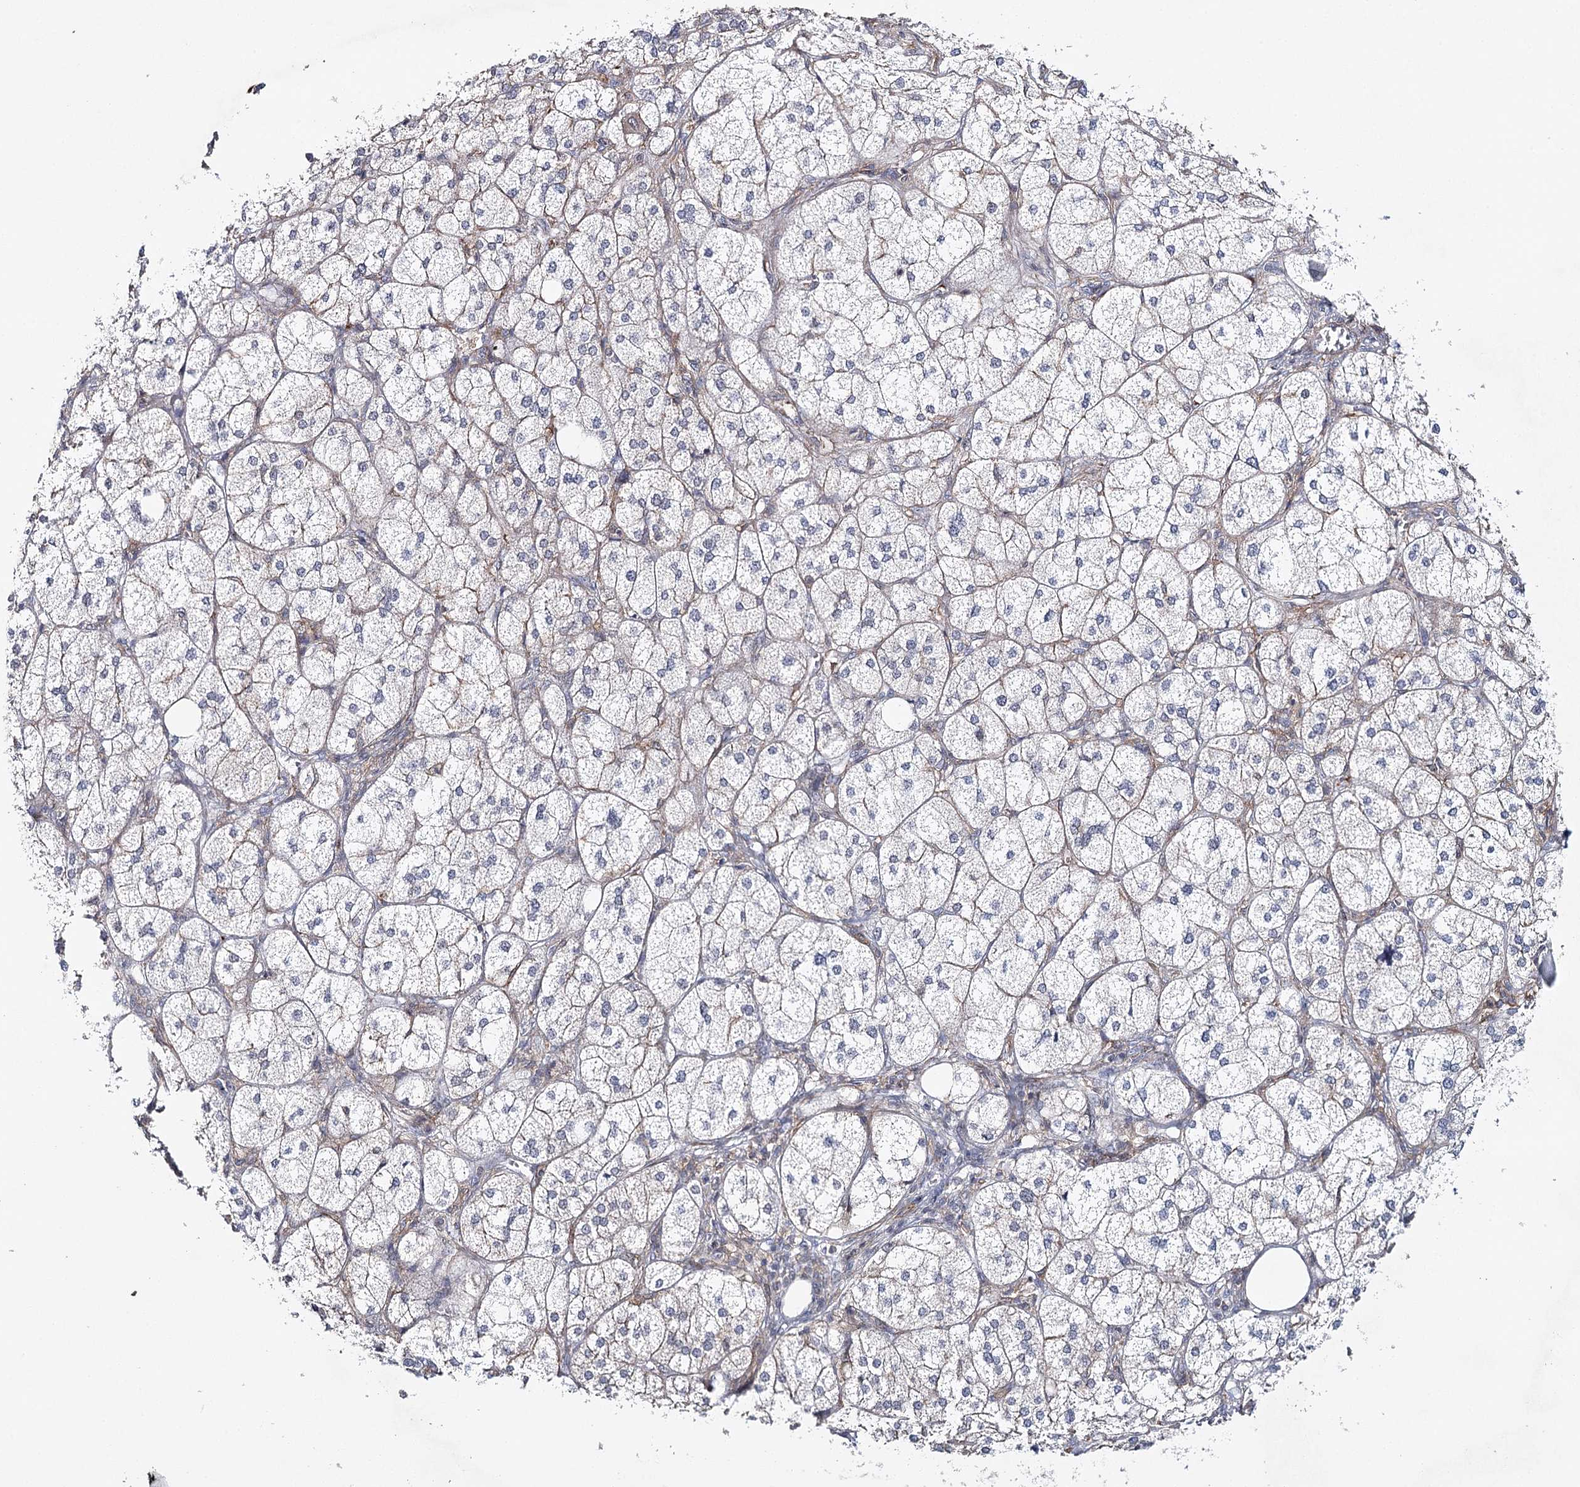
{"staining": {"intensity": "moderate", "quantity": "<25%", "location": "cytoplasmic/membranous"}, "tissue": "adrenal gland", "cell_type": "Glandular cells", "image_type": "normal", "snomed": [{"axis": "morphology", "description": "Normal tissue, NOS"}, {"axis": "topography", "description": "Adrenal gland"}], "caption": "Protein analysis of normal adrenal gland demonstrates moderate cytoplasmic/membranous staining in approximately <25% of glandular cells.", "gene": "ZC3H8", "patient": {"sex": "female", "age": 61}}